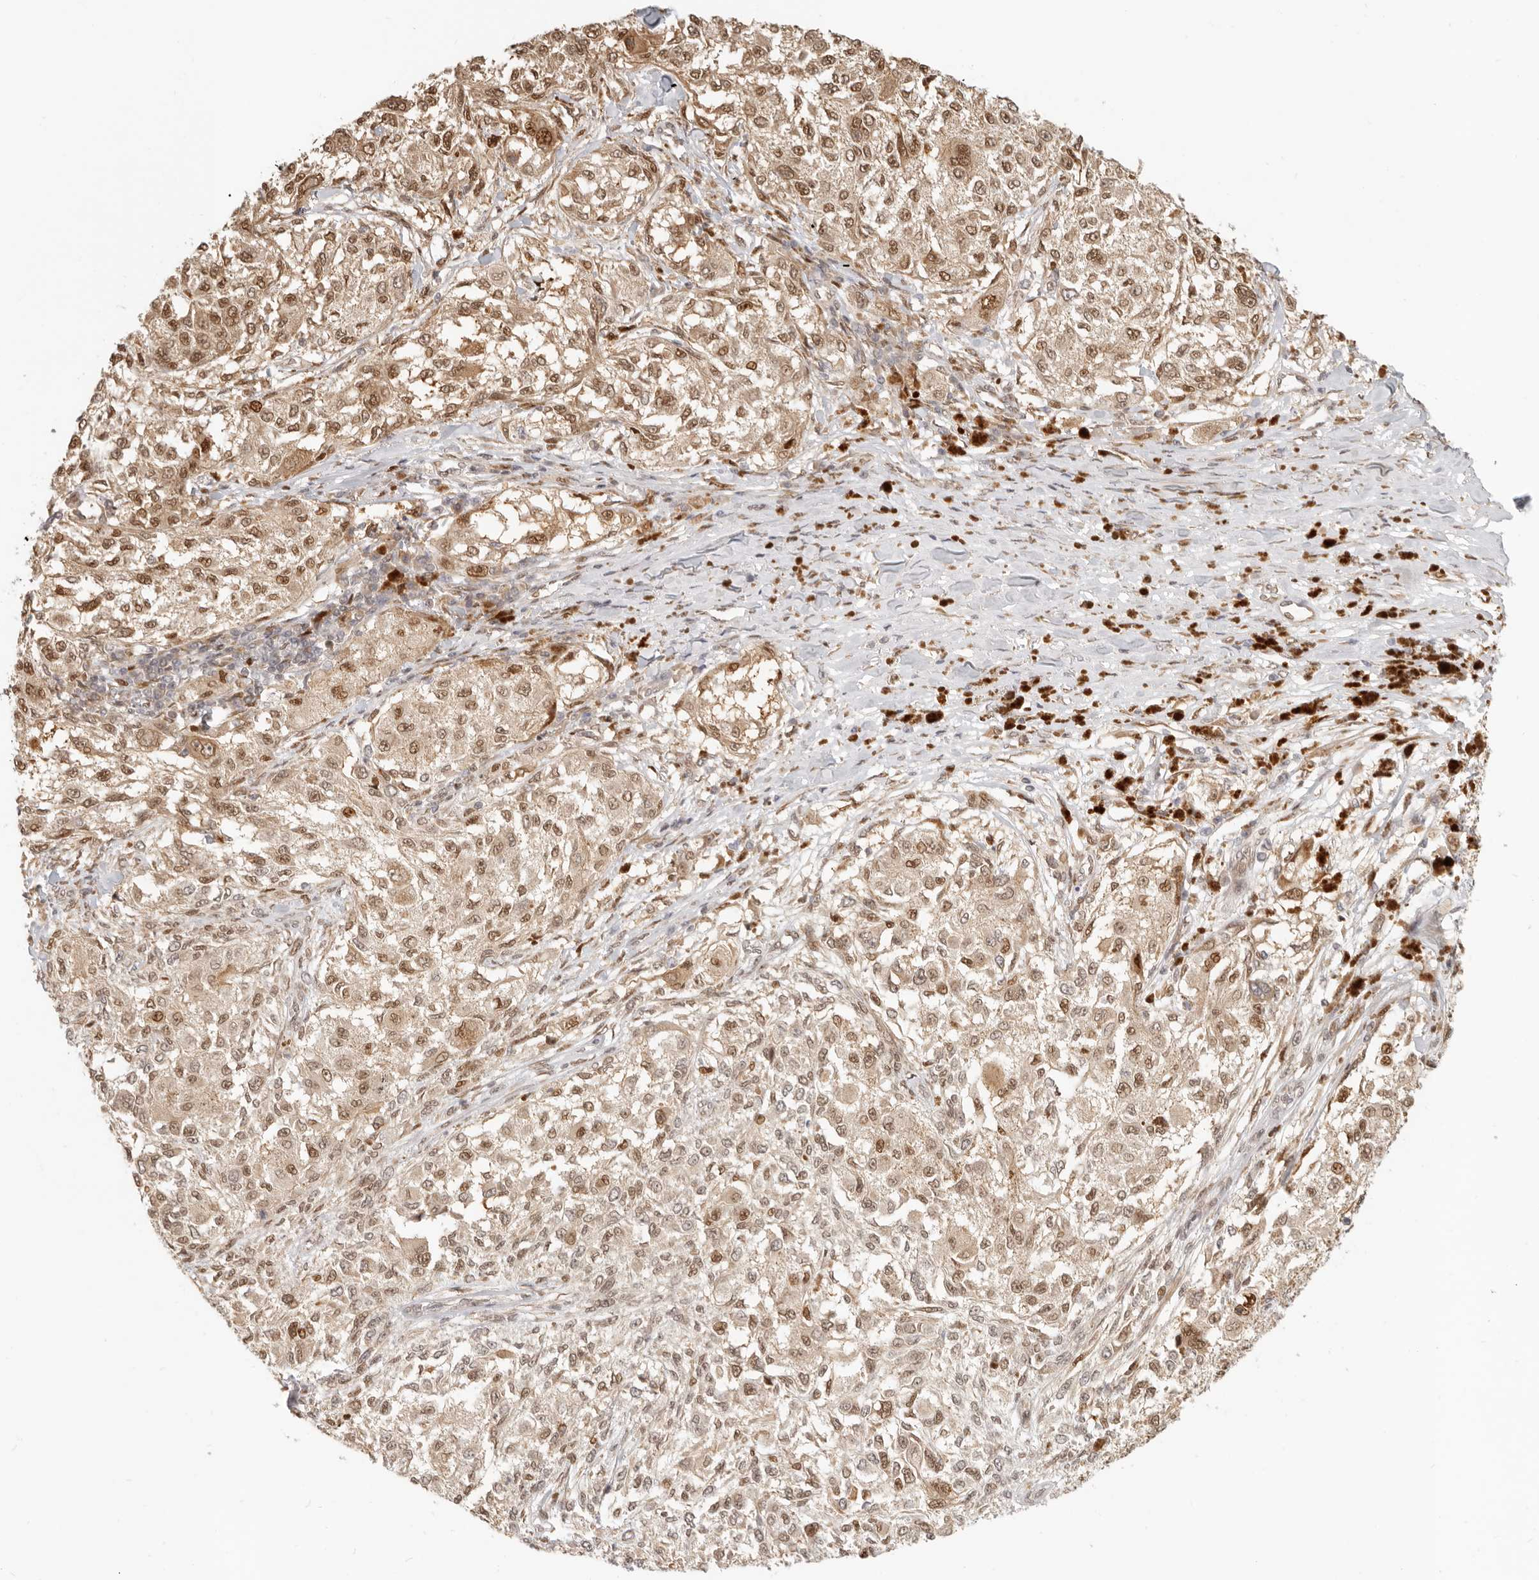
{"staining": {"intensity": "moderate", "quantity": ">75%", "location": "cytoplasmic/membranous,nuclear"}, "tissue": "melanoma", "cell_type": "Tumor cells", "image_type": "cancer", "snomed": [{"axis": "morphology", "description": "Necrosis, NOS"}, {"axis": "morphology", "description": "Malignant melanoma, NOS"}, {"axis": "topography", "description": "Skin"}], "caption": "Moderate cytoplasmic/membranous and nuclear protein expression is identified in about >75% of tumor cells in malignant melanoma.", "gene": "TUFT1", "patient": {"sex": "female", "age": 87}}